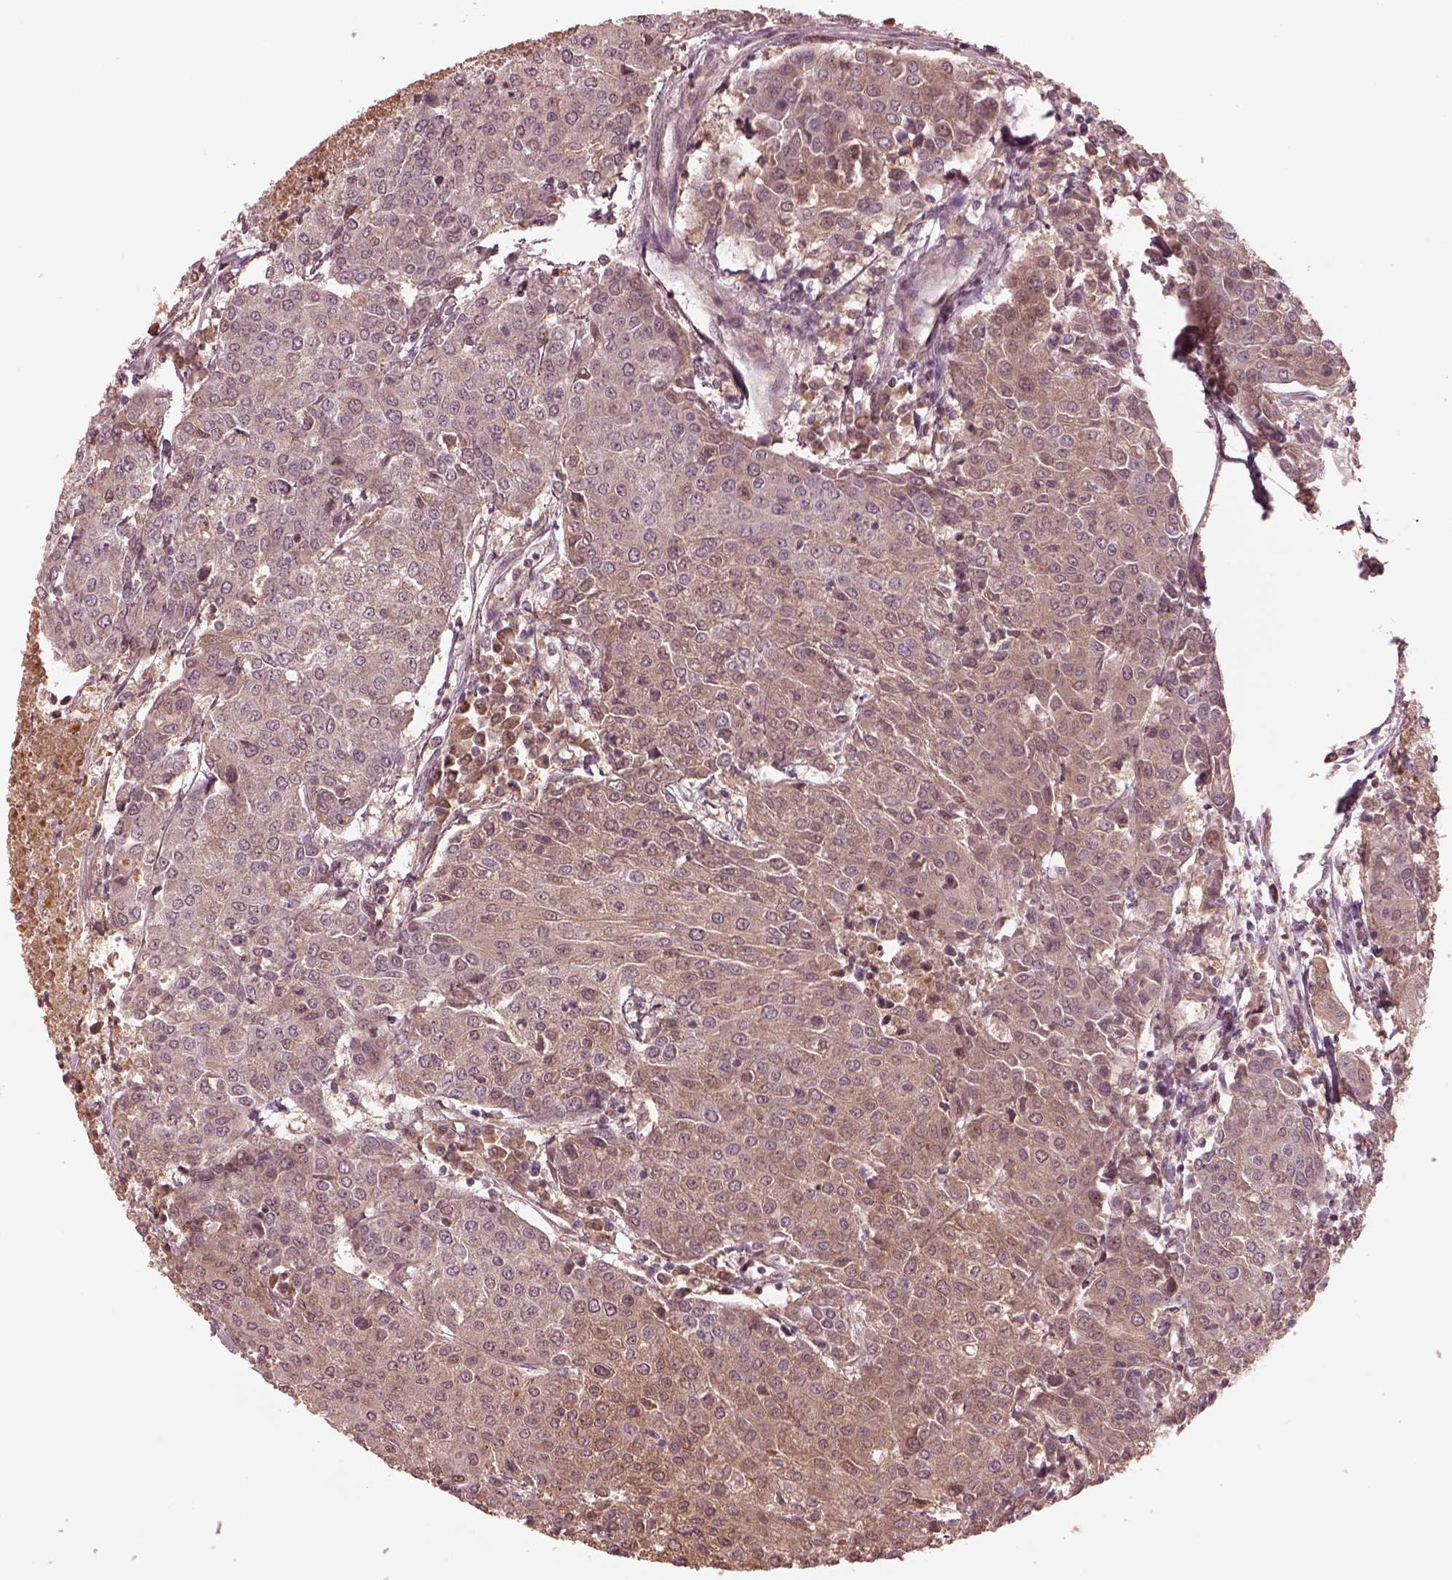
{"staining": {"intensity": "weak", "quantity": ">75%", "location": "cytoplasmic/membranous"}, "tissue": "urothelial cancer", "cell_type": "Tumor cells", "image_type": "cancer", "snomed": [{"axis": "morphology", "description": "Urothelial carcinoma, High grade"}, {"axis": "topography", "description": "Urinary bladder"}], "caption": "The immunohistochemical stain labels weak cytoplasmic/membranous positivity in tumor cells of urothelial cancer tissue.", "gene": "TF", "patient": {"sex": "female", "age": 85}}